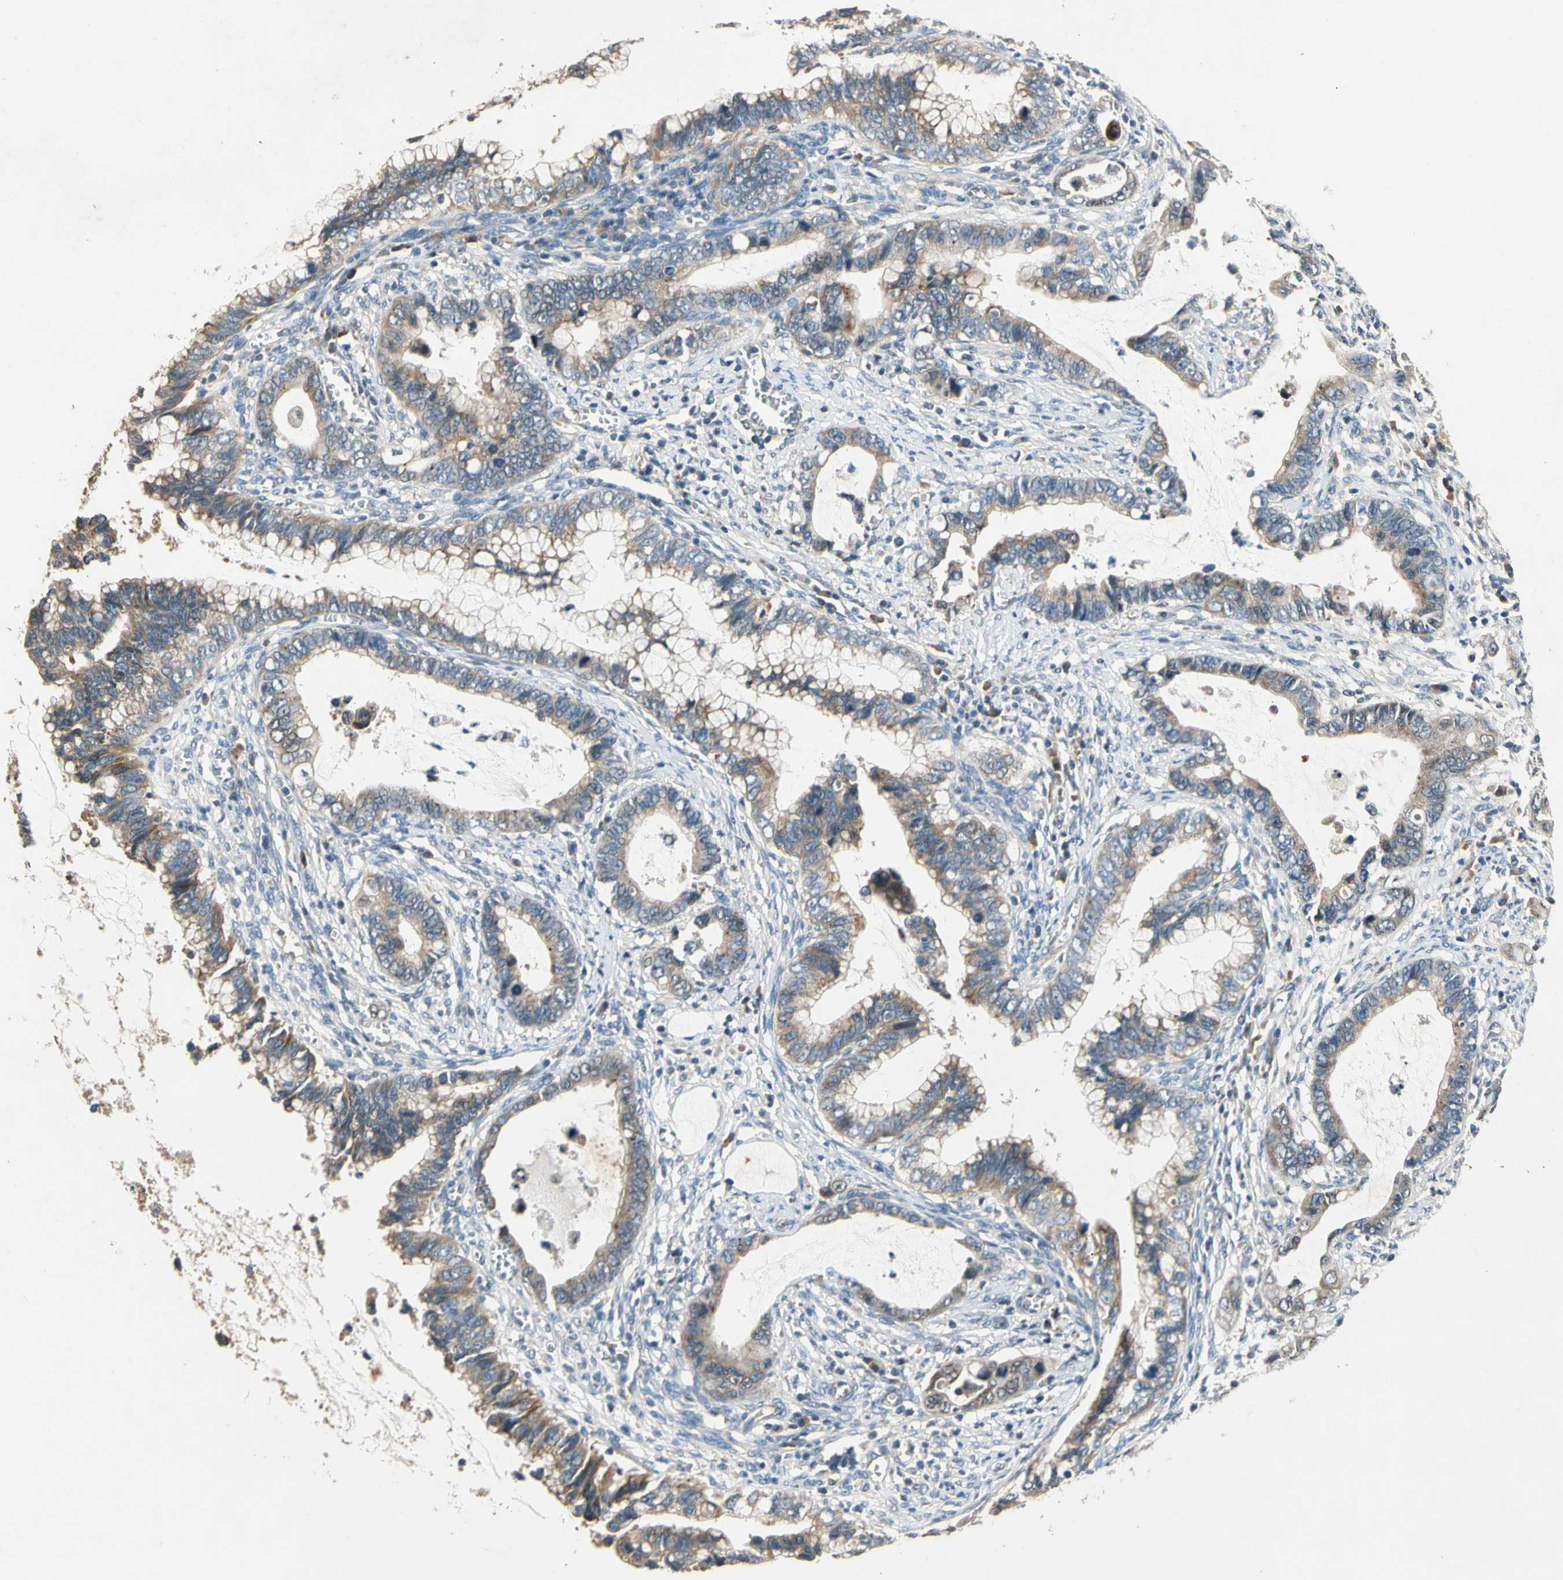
{"staining": {"intensity": "weak", "quantity": ">75%", "location": "cytoplasmic/membranous"}, "tissue": "cervical cancer", "cell_type": "Tumor cells", "image_type": "cancer", "snomed": [{"axis": "morphology", "description": "Adenocarcinoma, NOS"}, {"axis": "topography", "description": "Cervix"}], "caption": "A brown stain highlights weak cytoplasmic/membranous positivity of a protein in human cervical cancer (adenocarcinoma) tumor cells. The staining was performed using DAB (3,3'-diaminobenzidine) to visualize the protein expression in brown, while the nuclei were stained in blue with hematoxylin (Magnification: 20x).", "gene": "ALKBH3", "patient": {"sex": "female", "age": 44}}